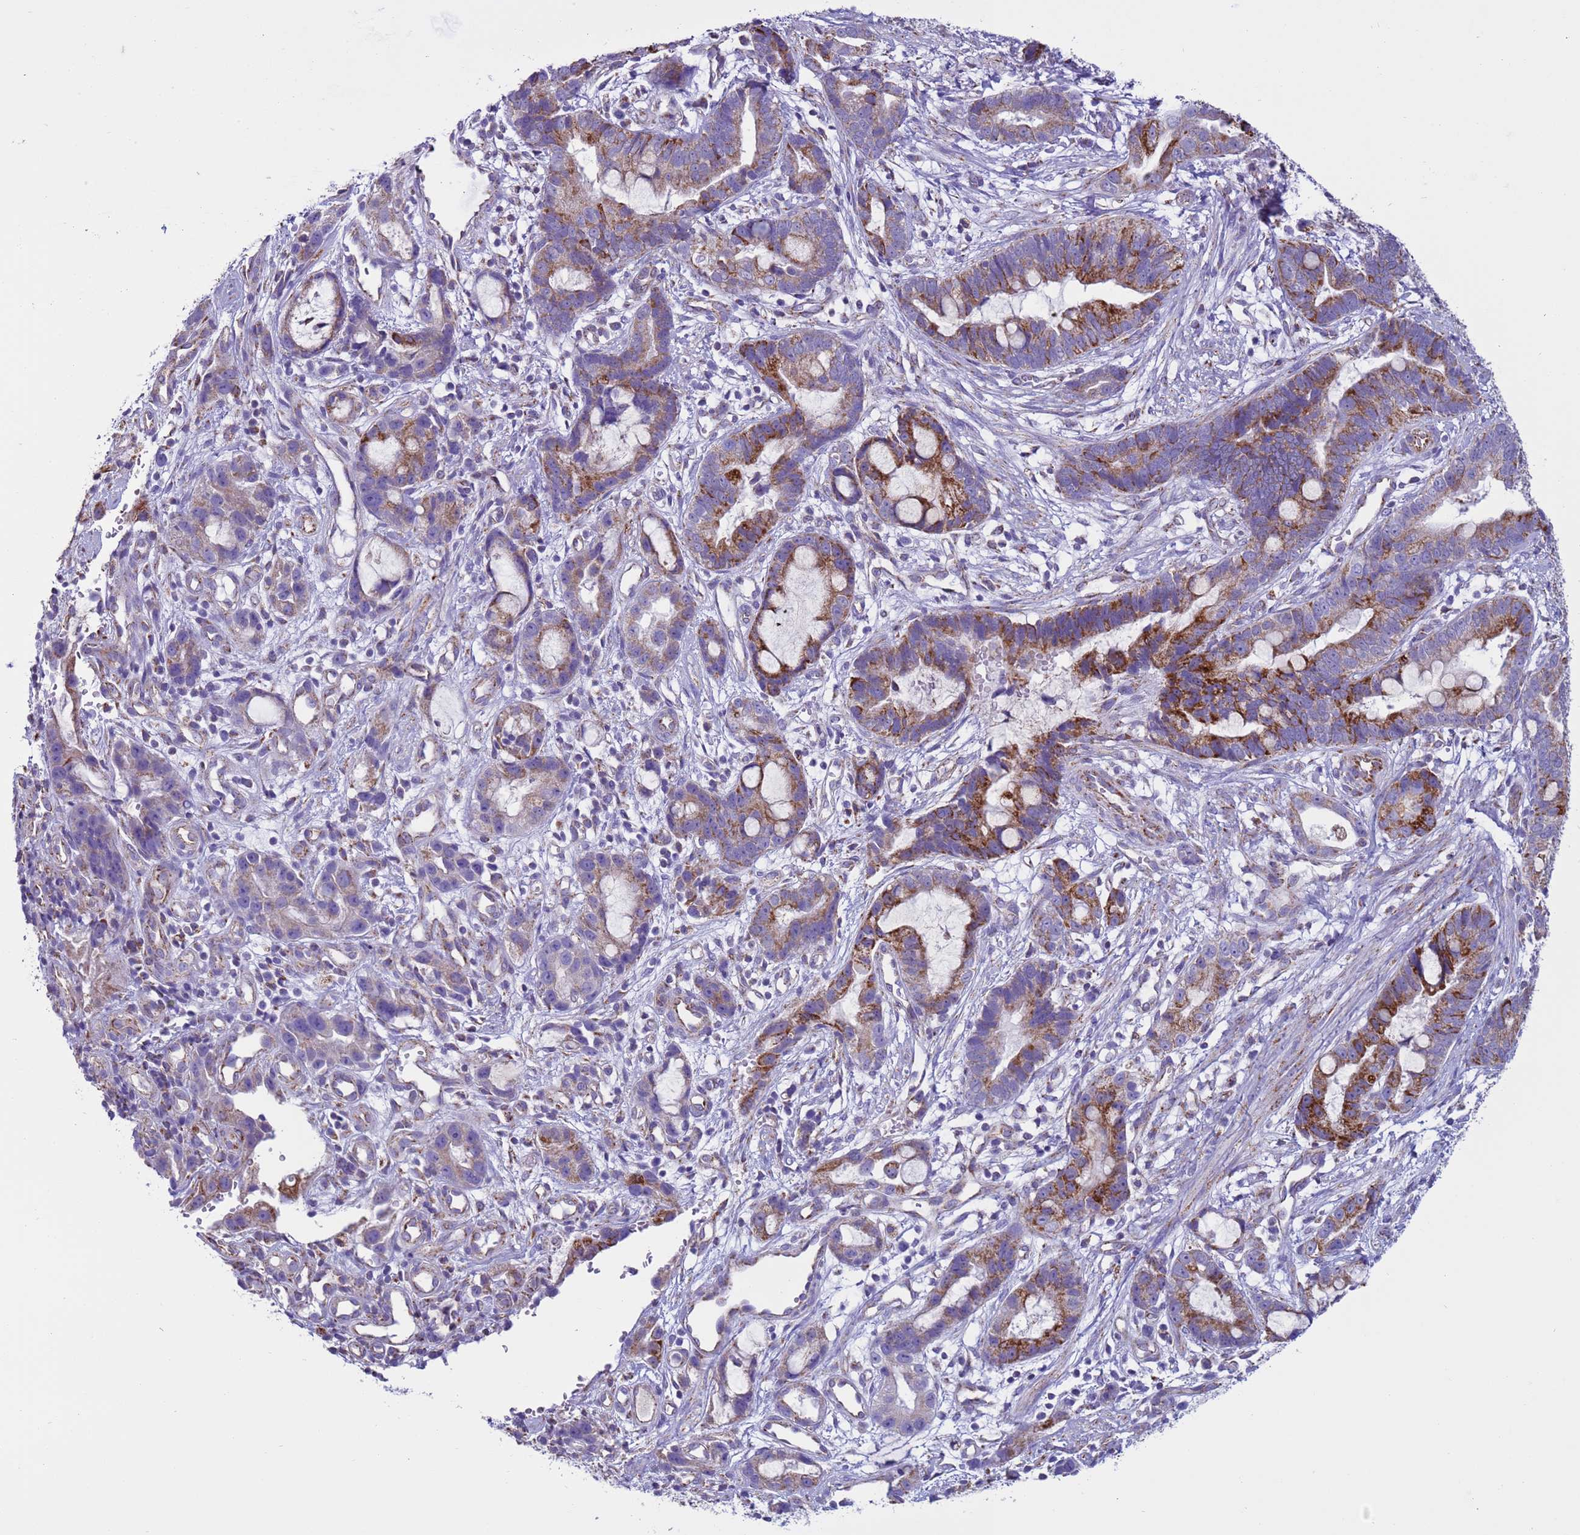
{"staining": {"intensity": "strong", "quantity": "25%-75%", "location": "cytoplasmic/membranous"}, "tissue": "stomach cancer", "cell_type": "Tumor cells", "image_type": "cancer", "snomed": [{"axis": "morphology", "description": "Adenocarcinoma, NOS"}, {"axis": "topography", "description": "Stomach"}], "caption": "Stomach cancer (adenocarcinoma) stained with a brown dye exhibits strong cytoplasmic/membranous positive expression in approximately 25%-75% of tumor cells.", "gene": "NCALD", "patient": {"sex": "male", "age": 55}}